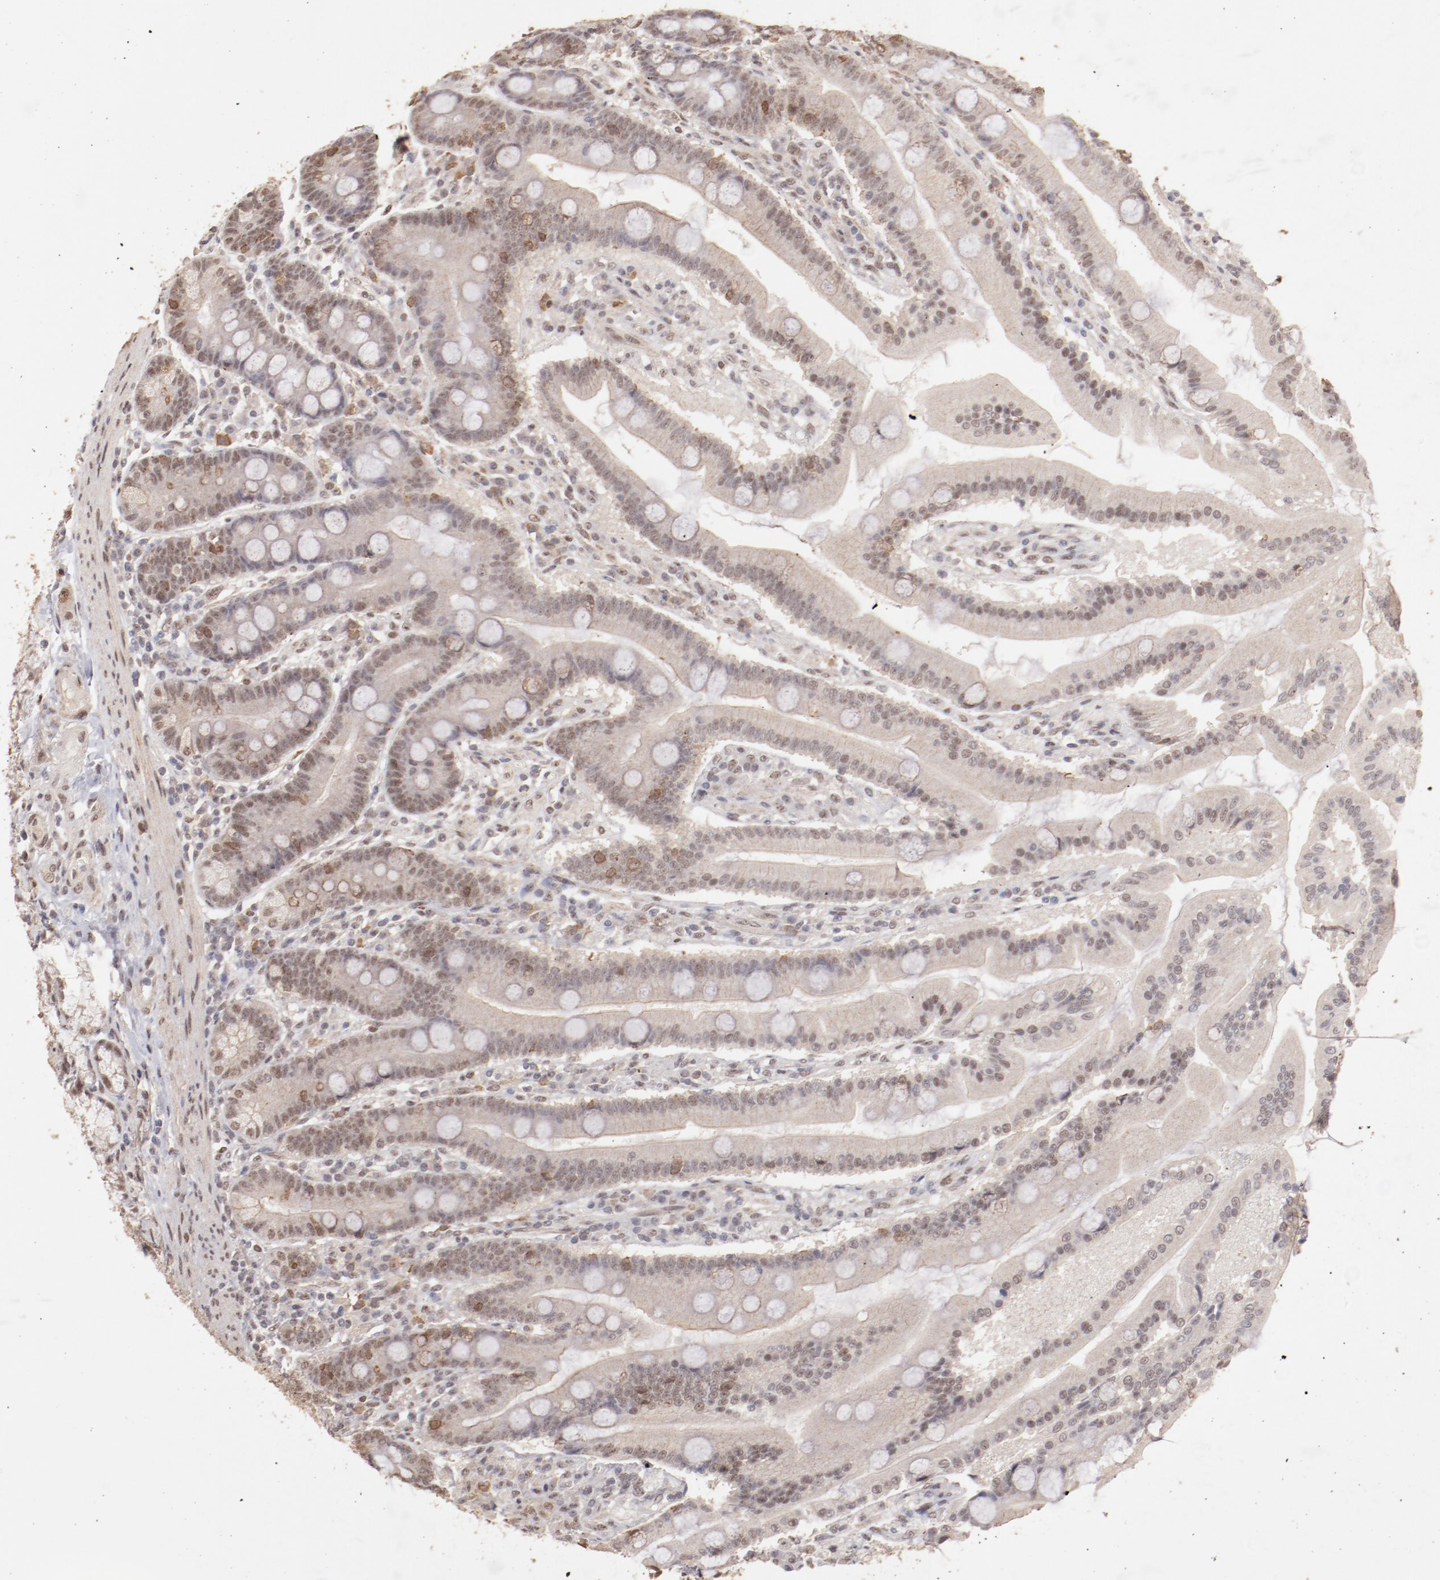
{"staining": {"intensity": "moderate", "quantity": ">75%", "location": "cytoplasmic/membranous,nuclear"}, "tissue": "duodenum", "cell_type": "Glandular cells", "image_type": "normal", "snomed": [{"axis": "morphology", "description": "Normal tissue, NOS"}, {"axis": "topography", "description": "Duodenum"}], "caption": "About >75% of glandular cells in unremarkable human duodenum demonstrate moderate cytoplasmic/membranous,nuclear protein expression as visualized by brown immunohistochemical staining.", "gene": "CLOCK", "patient": {"sex": "female", "age": 64}}